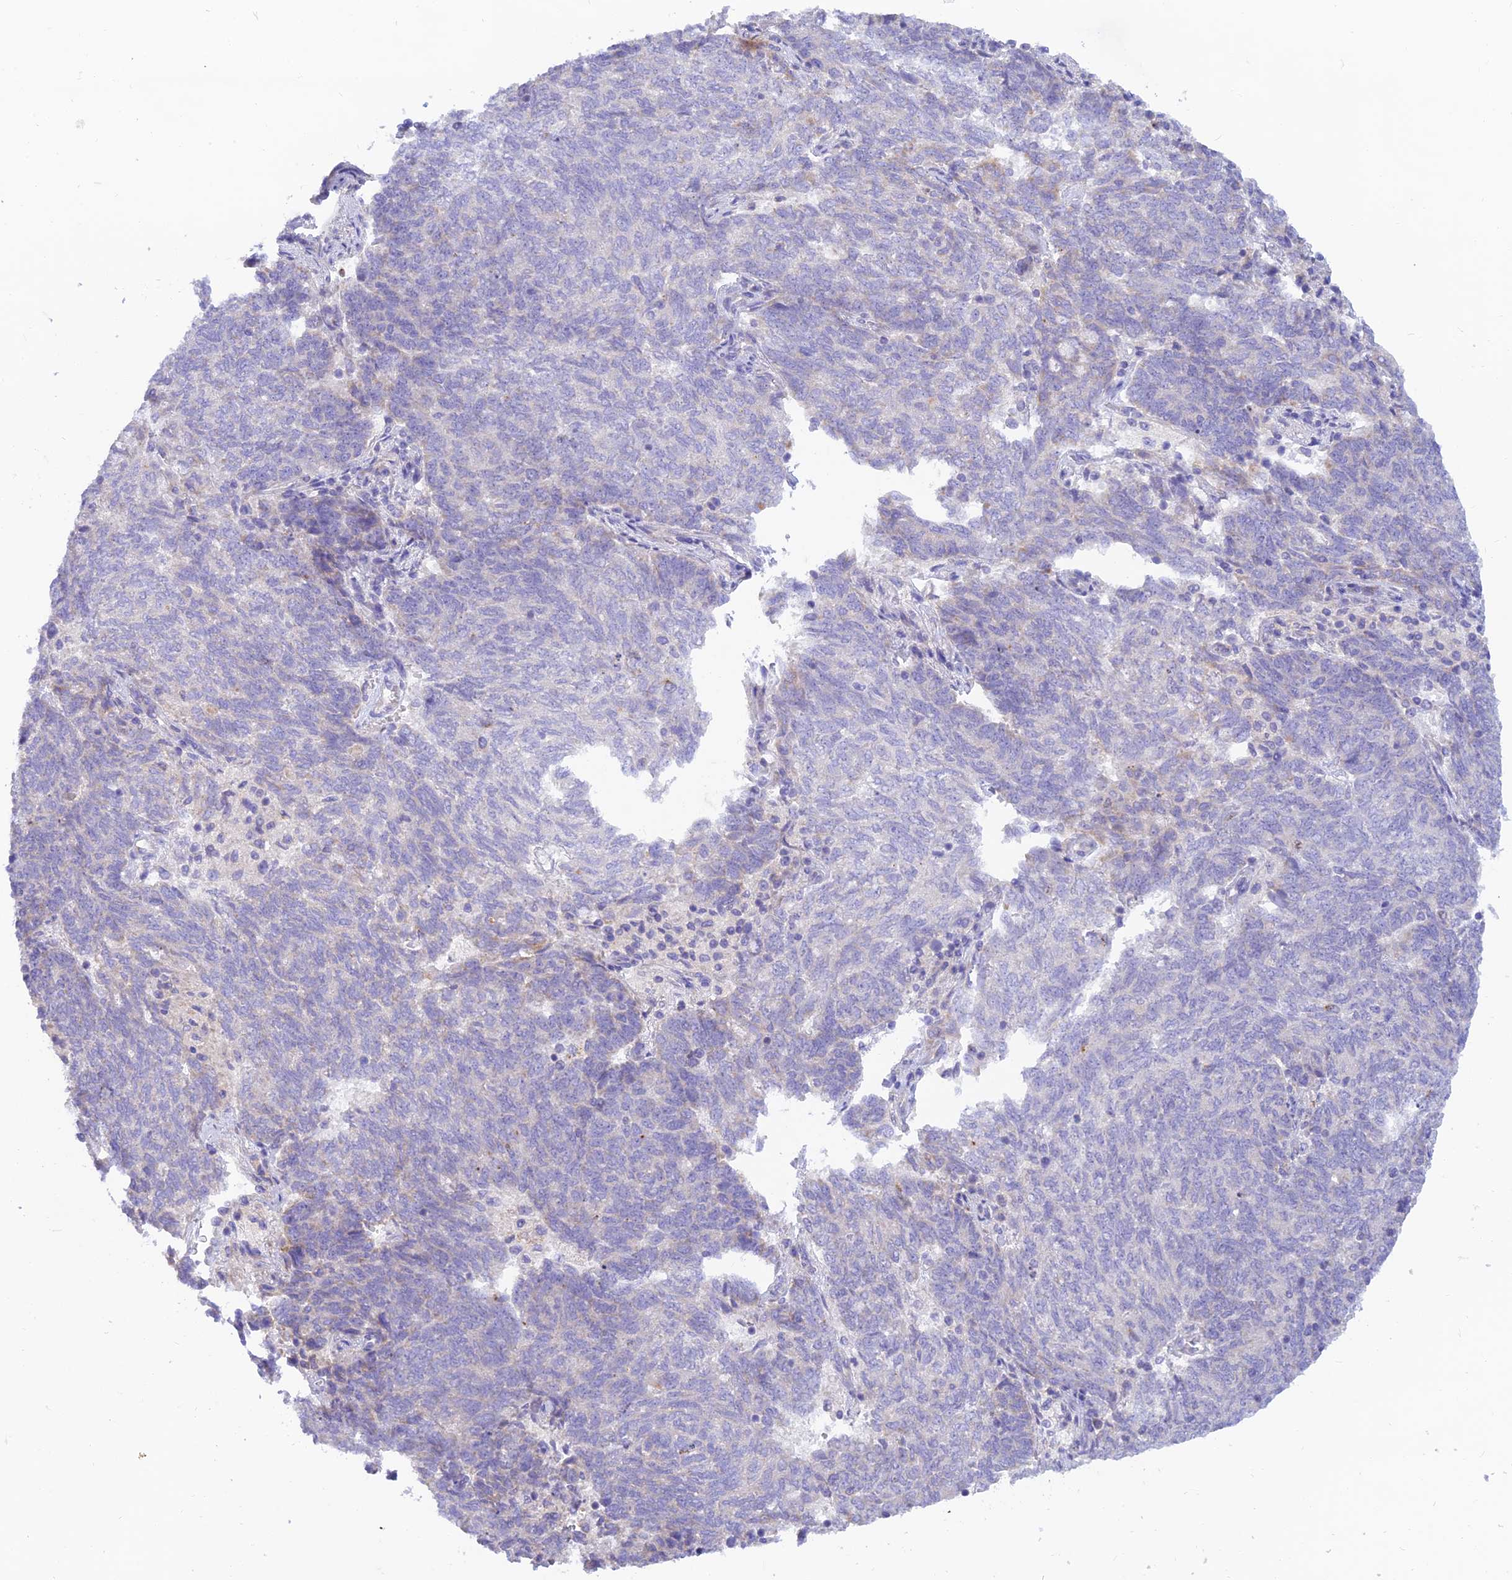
{"staining": {"intensity": "negative", "quantity": "none", "location": "none"}, "tissue": "endometrial cancer", "cell_type": "Tumor cells", "image_type": "cancer", "snomed": [{"axis": "morphology", "description": "Adenocarcinoma, NOS"}, {"axis": "topography", "description": "Endometrium"}], "caption": "Immunohistochemistry (IHC) image of human endometrial adenocarcinoma stained for a protein (brown), which displays no expression in tumor cells.", "gene": "TMEM30B", "patient": {"sex": "female", "age": 80}}